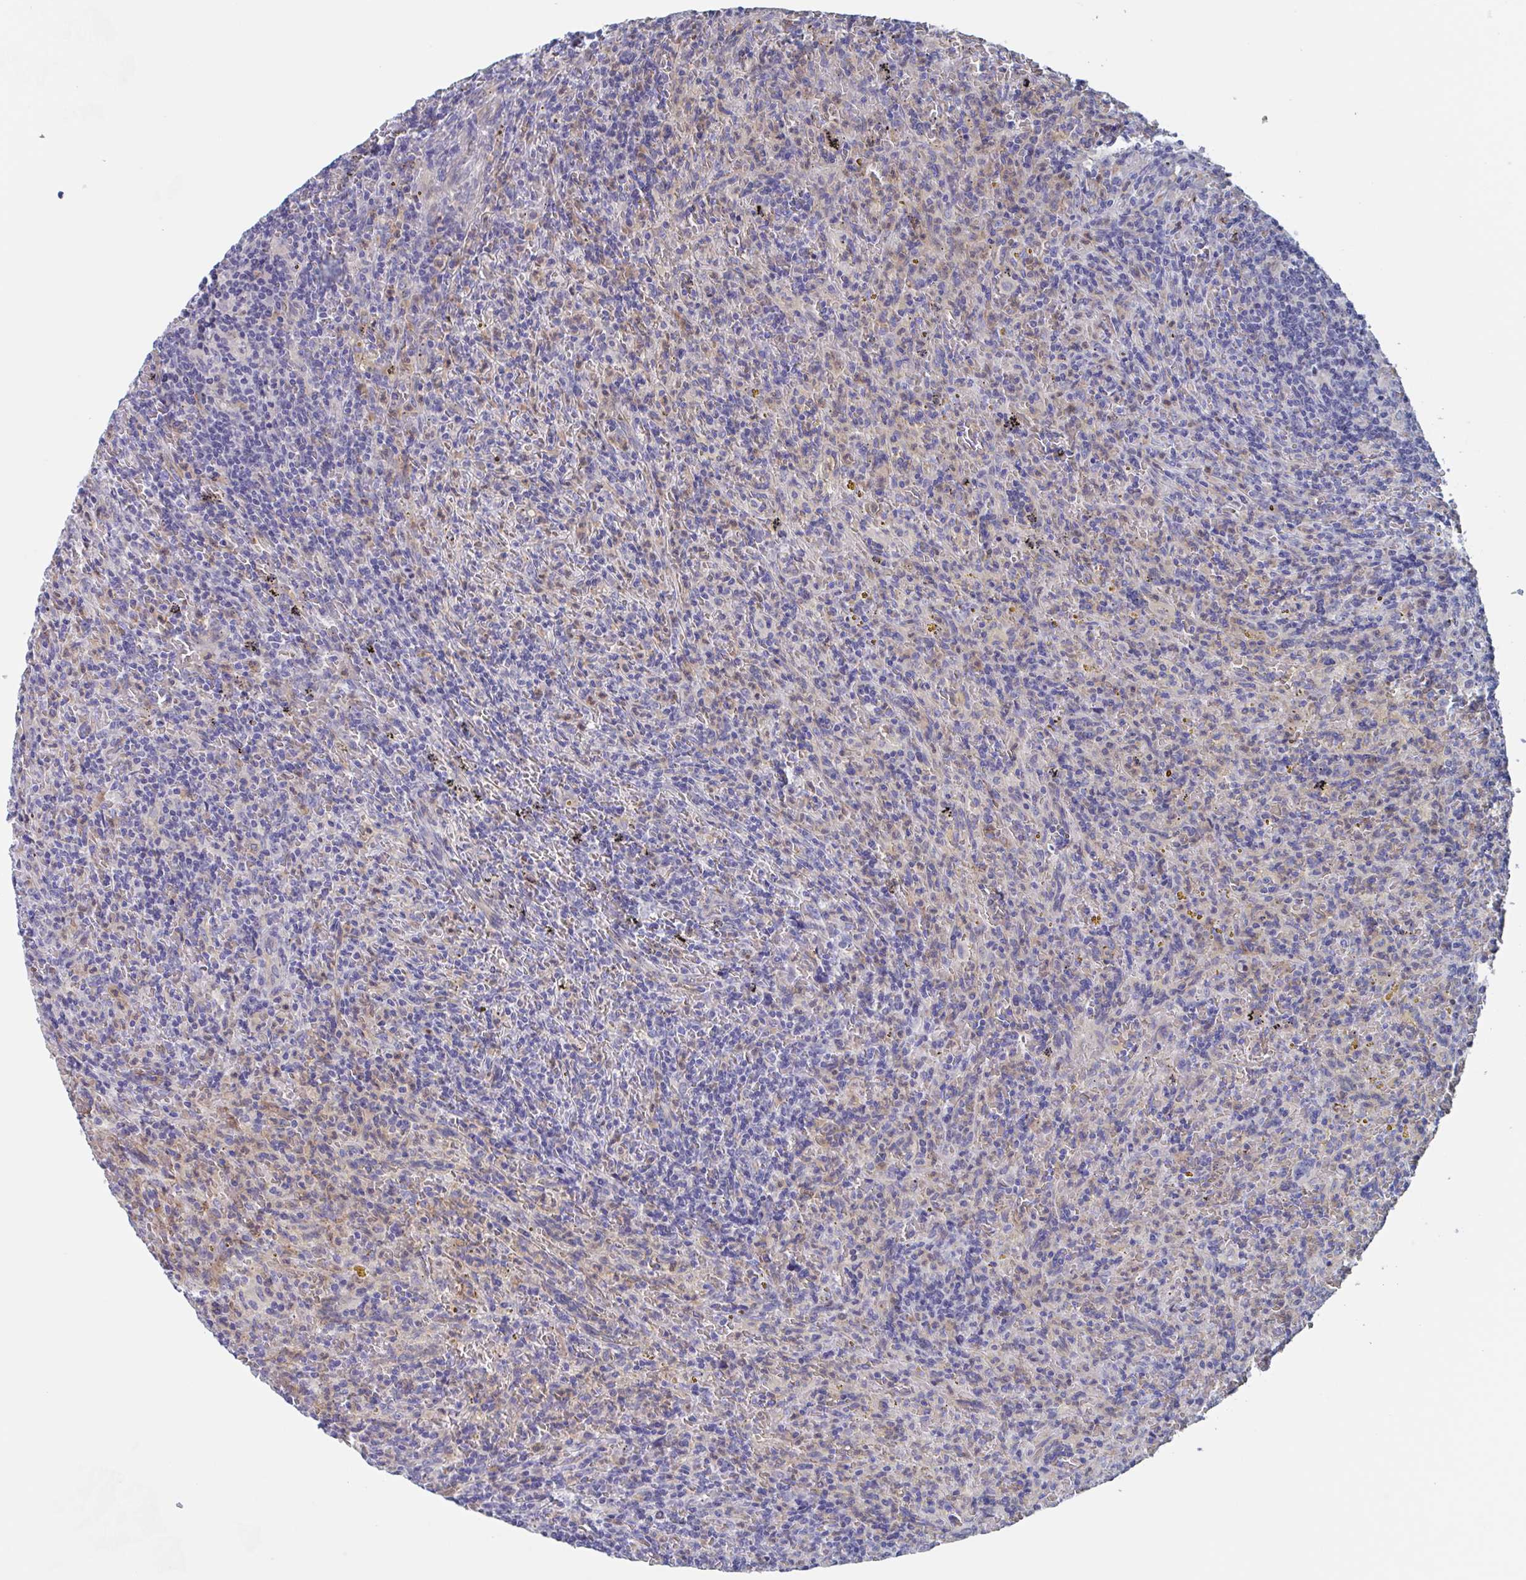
{"staining": {"intensity": "negative", "quantity": "none", "location": "none"}, "tissue": "lymphoma", "cell_type": "Tumor cells", "image_type": "cancer", "snomed": [{"axis": "morphology", "description": "Malignant lymphoma, non-Hodgkin's type, Low grade"}, {"axis": "topography", "description": "Spleen"}], "caption": "Histopathology image shows no significant protein staining in tumor cells of lymphoma.", "gene": "ST14", "patient": {"sex": "female", "age": 70}}